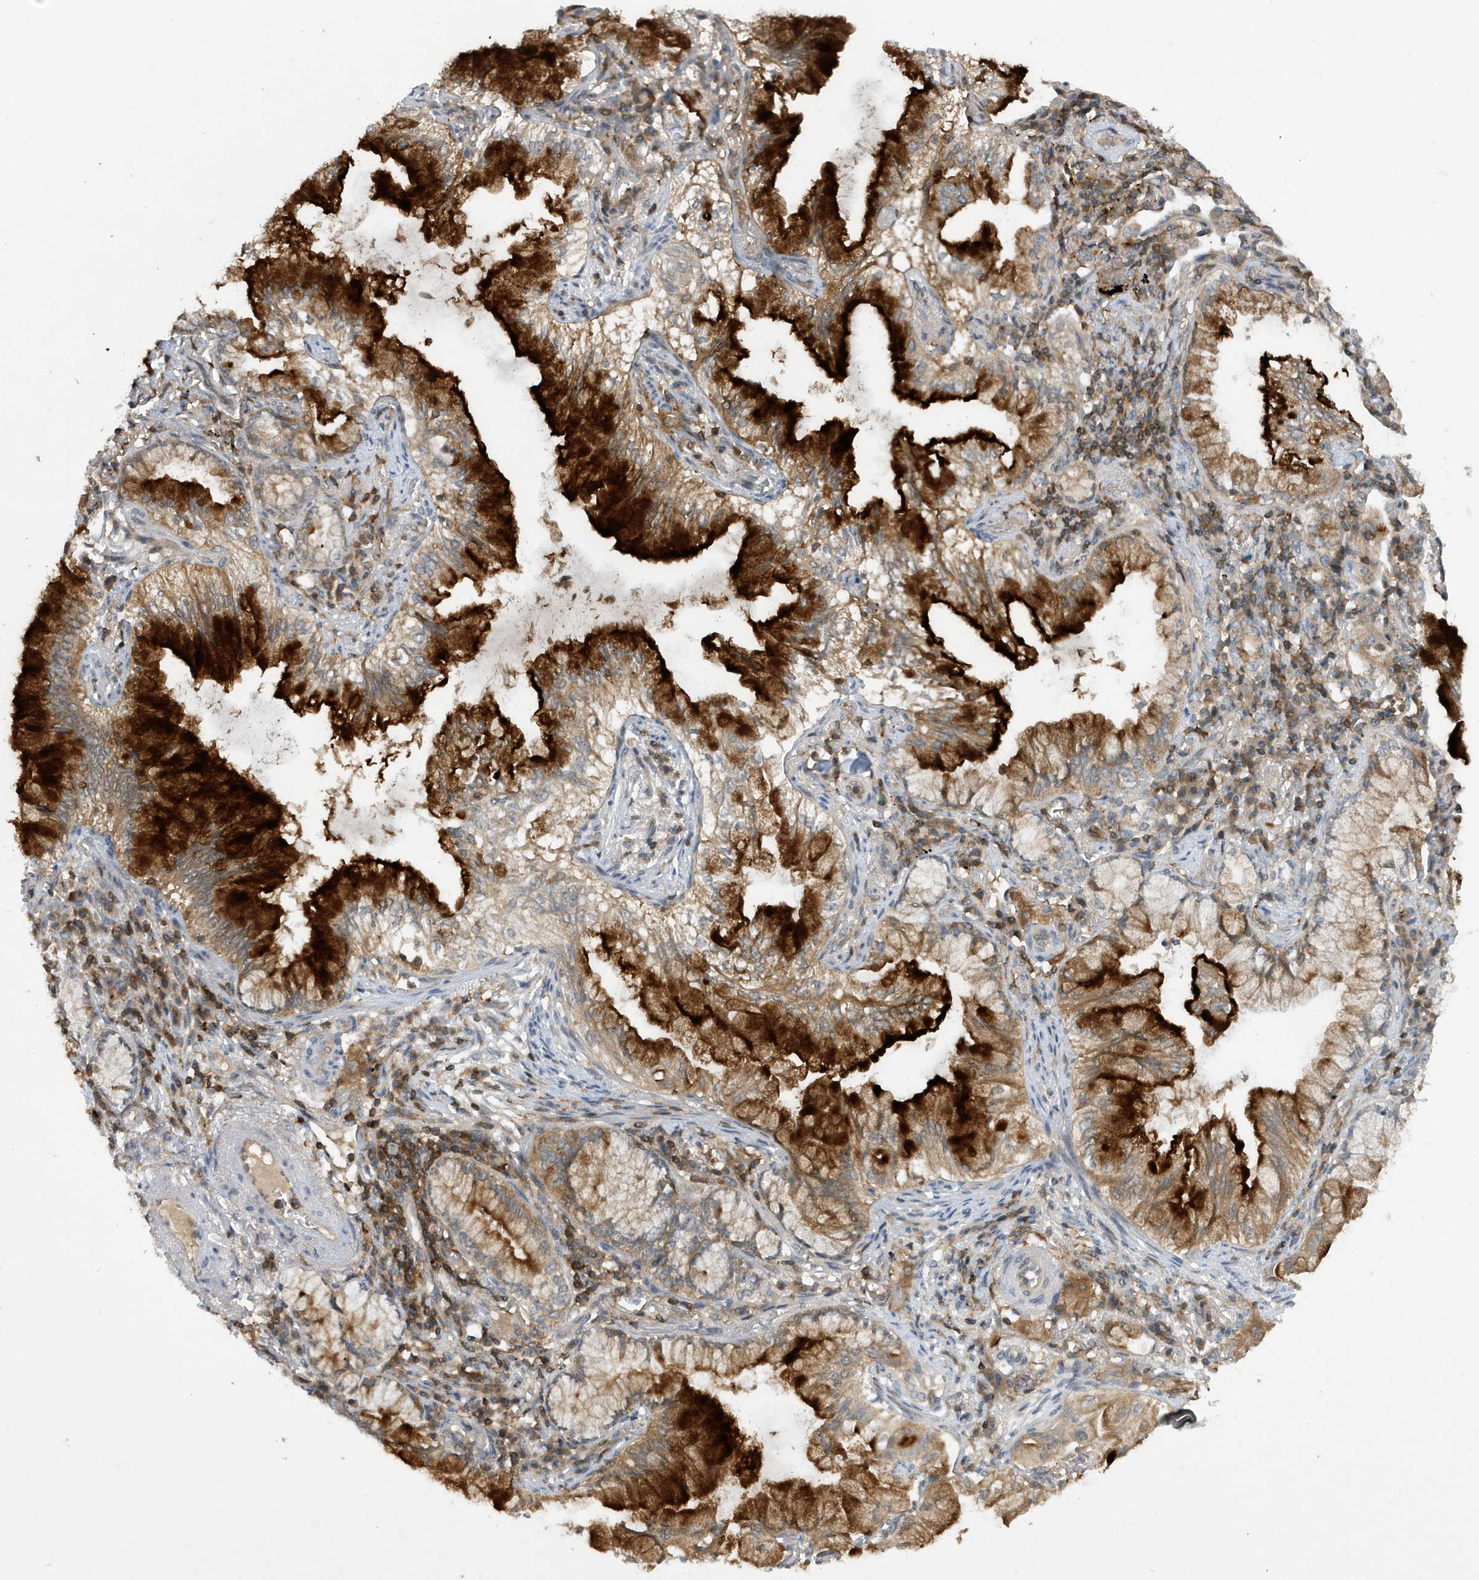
{"staining": {"intensity": "strong", "quantity": "25%-75%", "location": "cytoplasmic/membranous"}, "tissue": "lung cancer", "cell_type": "Tumor cells", "image_type": "cancer", "snomed": [{"axis": "morphology", "description": "Adenocarcinoma, NOS"}, {"axis": "topography", "description": "Lung"}], "caption": "This is an image of immunohistochemistry (IHC) staining of adenocarcinoma (lung), which shows strong staining in the cytoplasmic/membranous of tumor cells.", "gene": "NSUN3", "patient": {"sex": "female", "age": 70}}